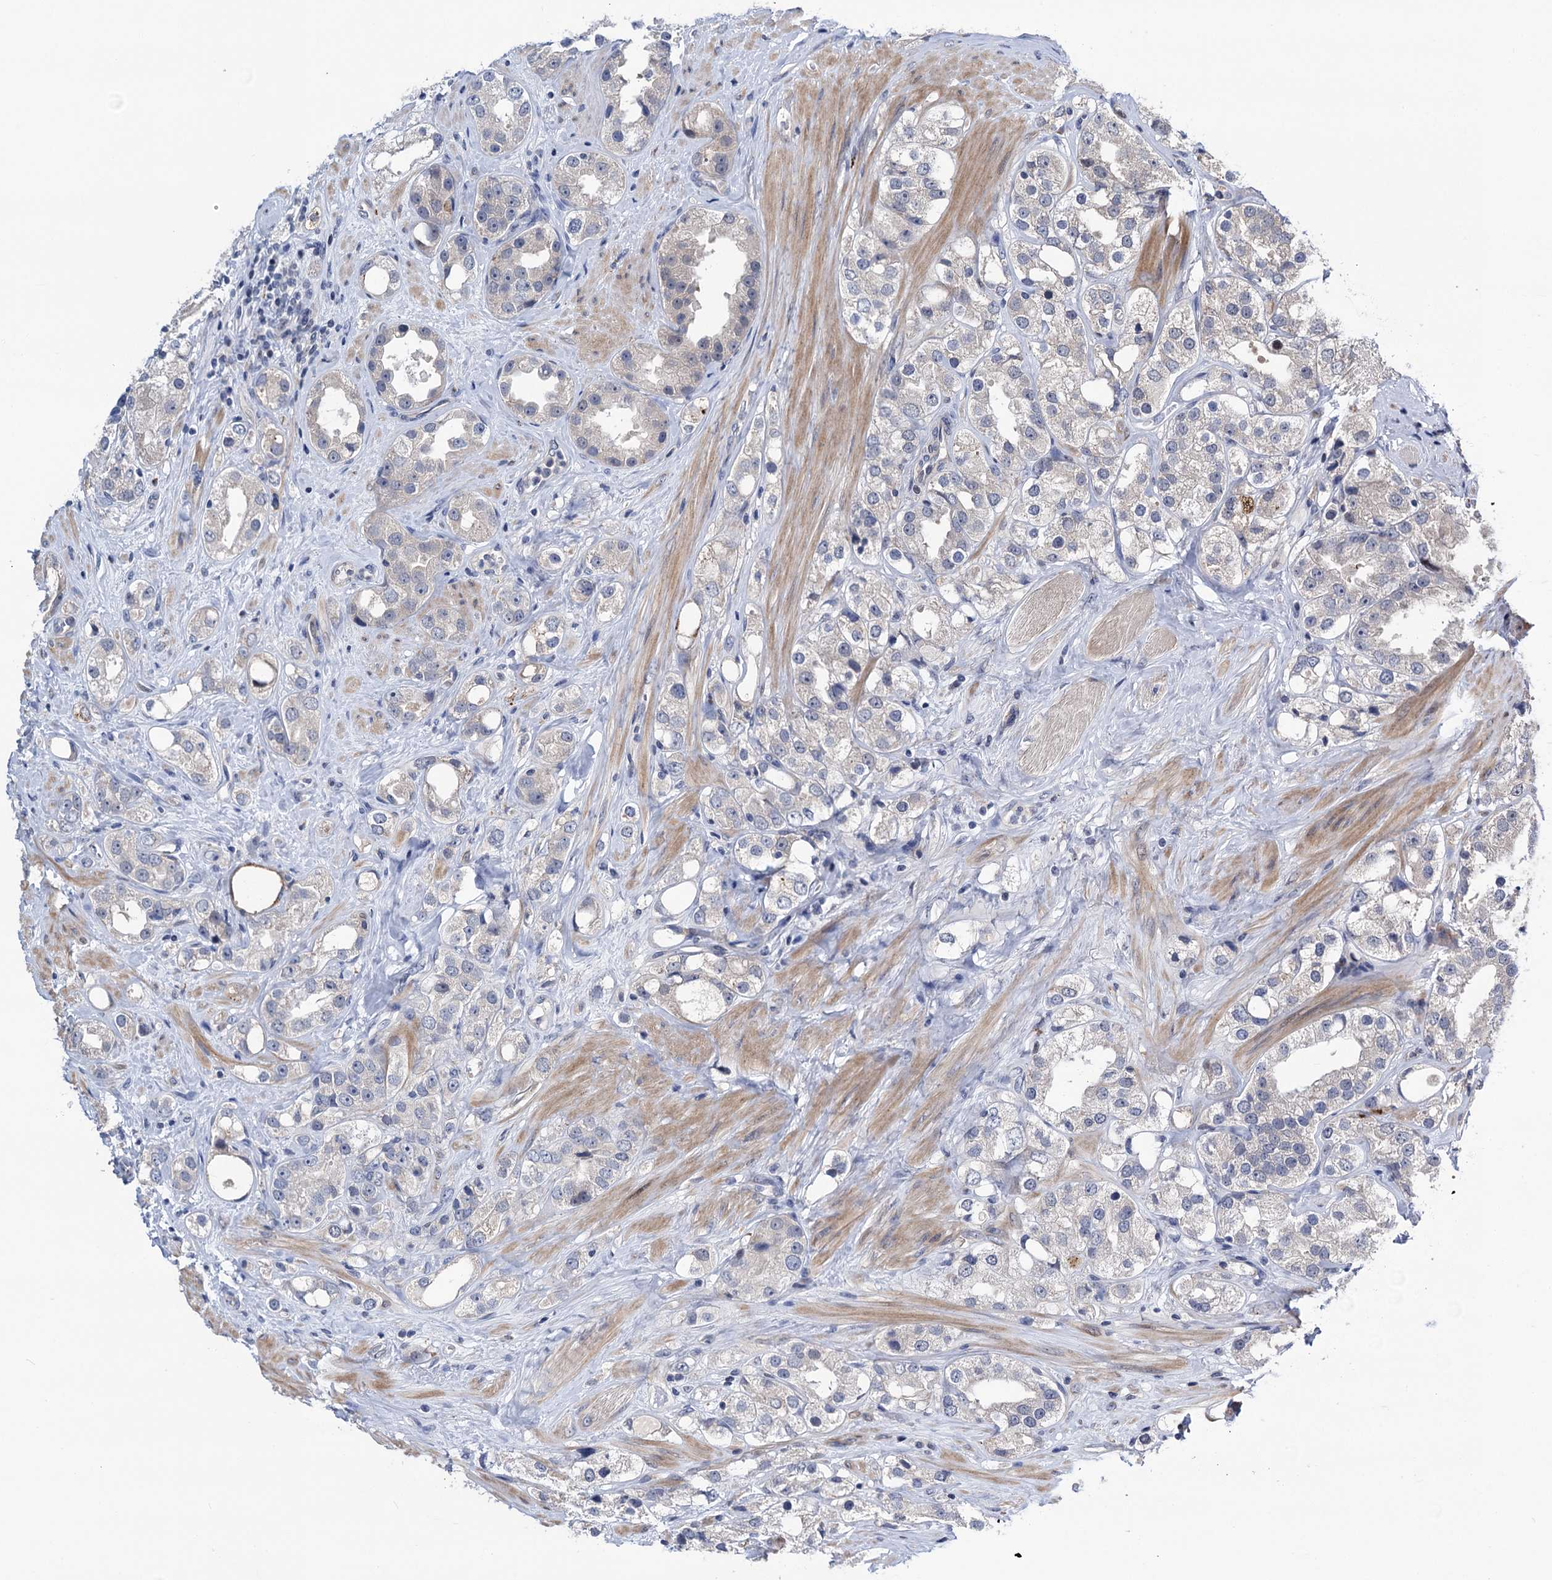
{"staining": {"intensity": "negative", "quantity": "none", "location": "none"}, "tissue": "prostate cancer", "cell_type": "Tumor cells", "image_type": "cancer", "snomed": [{"axis": "morphology", "description": "Adenocarcinoma, NOS"}, {"axis": "topography", "description": "Prostate"}], "caption": "Immunohistochemistry (IHC) image of neoplastic tissue: human adenocarcinoma (prostate) stained with DAB (3,3'-diaminobenzidine) displays no significant protein expression in tumor cells.", "gene": "UBR1", "patient": {"sex": "male", "age": 79}}